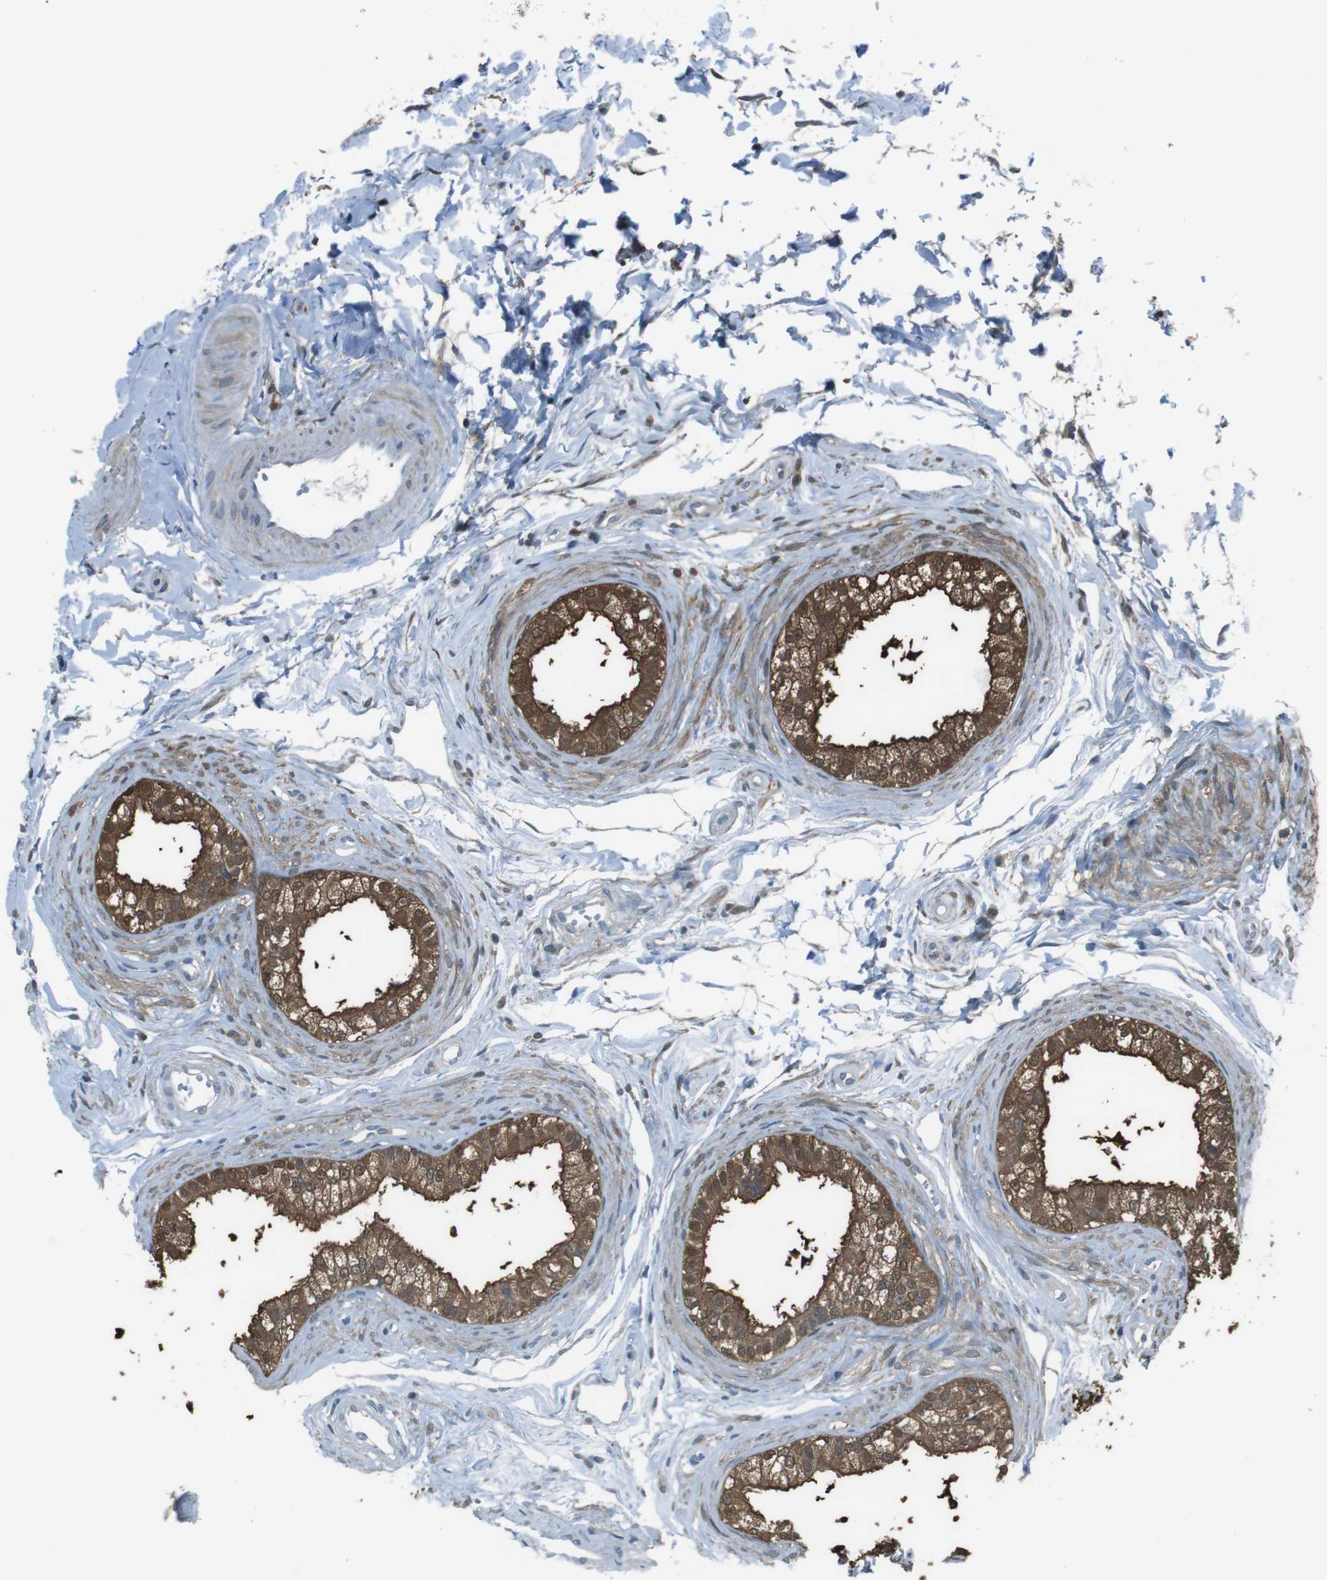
{"staining": {"intensity": "strong", "quantity": ">75%", "location": "cytoplasmic/membranous,nuclear"}, "tissue": "epididymis", "cell_type": "Glandular cells", "image_type": "normal", "snomed": [{"axis": "morphology", "description": "Normal tissue, NOS"}, {"axis": "topography", "description": "Epididymis"}], "caption": "Glandular cells demonstrate high levels of strong cytoplasmic/membranous,nuclear positivity in approximately >75% of cells in unremarkable human epididymis. (DAB (3,3'-diaminobenzidine) = brown stain, brightfield microscopy at high magnification).", "gene": "TWSG1", "patient": {"sex": "male", "age": 56}}